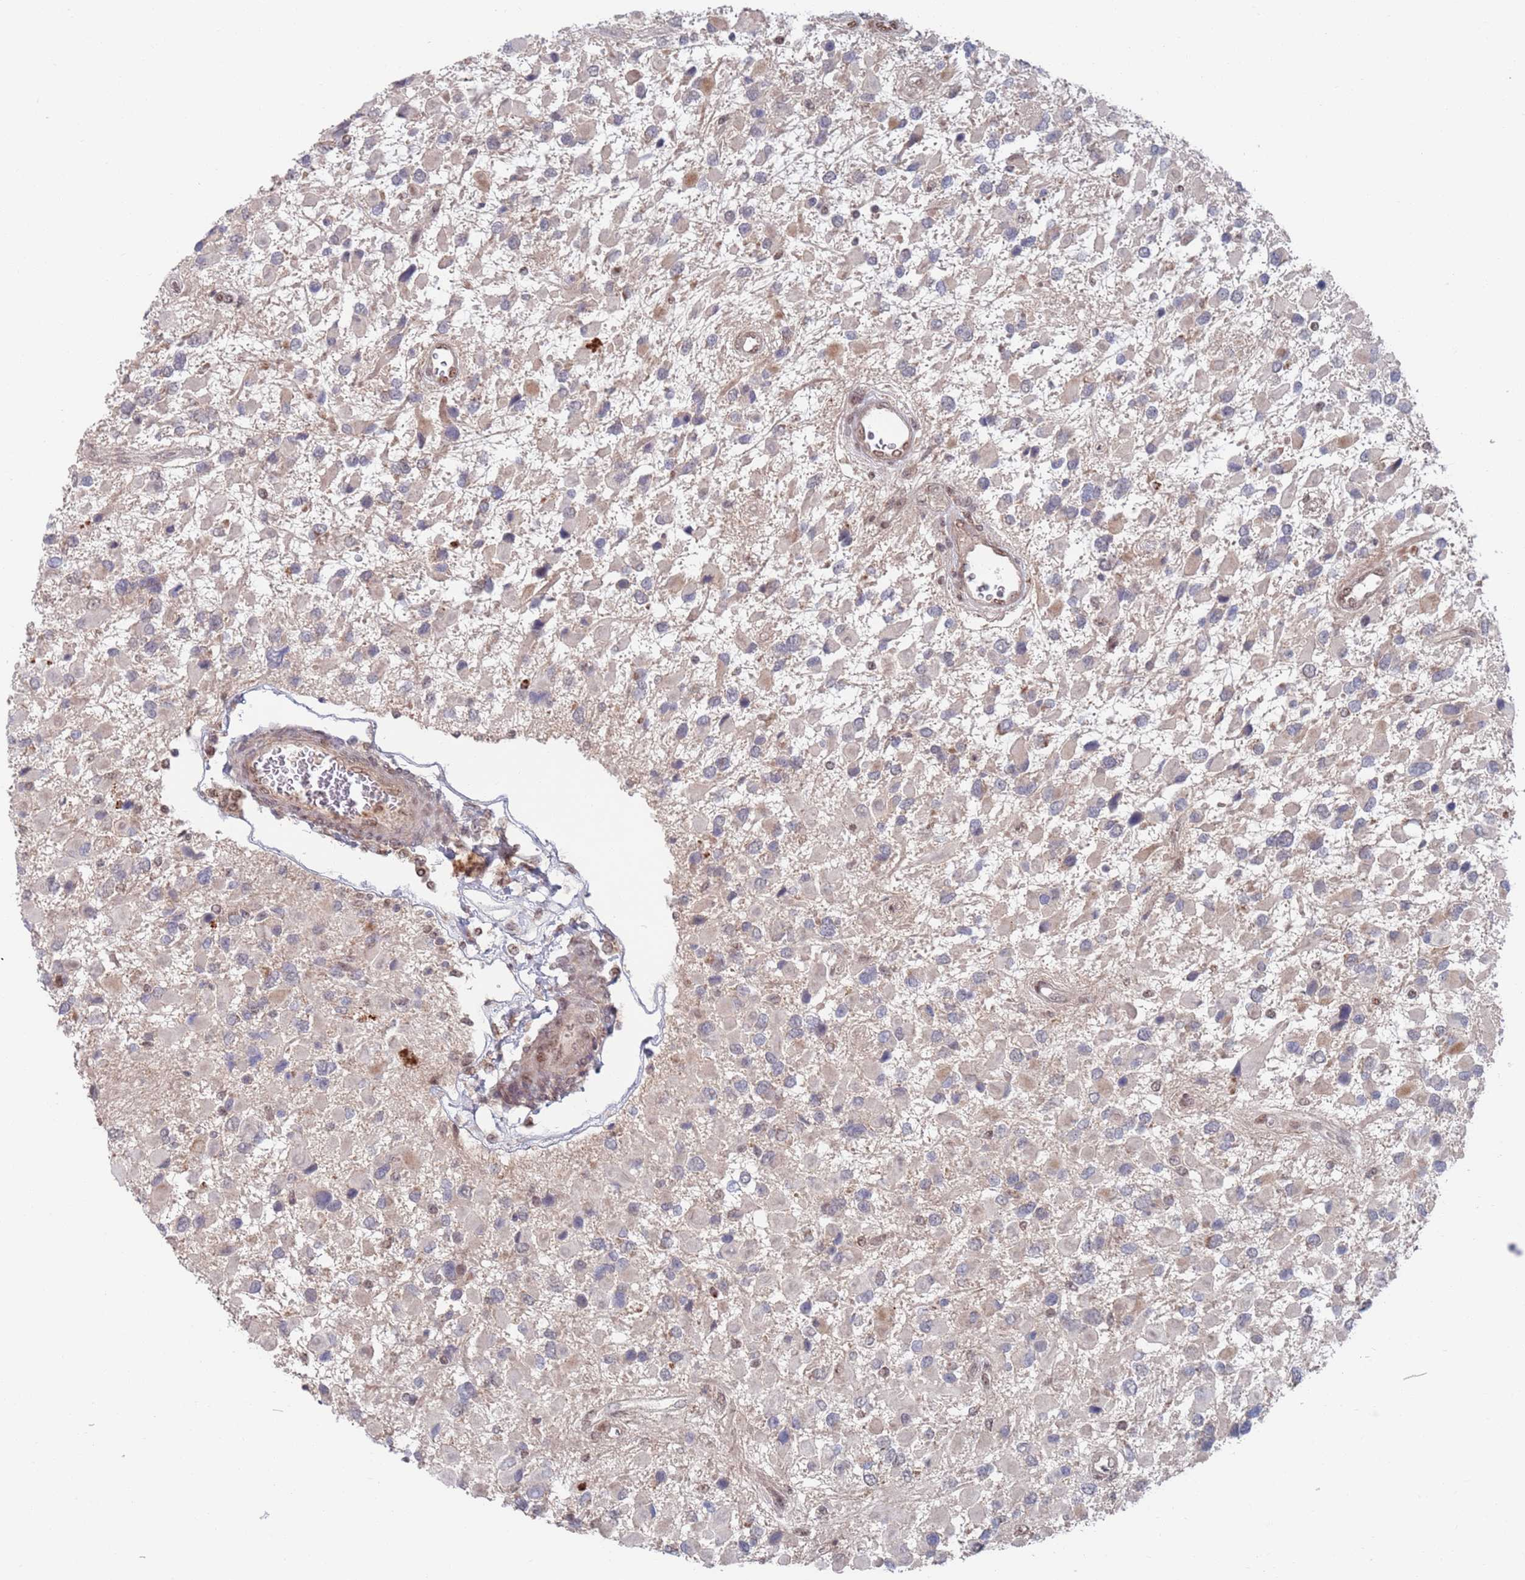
{"staining": {"intensity": "negative", "quantity": "none", "location": "none"}, "tissue": "glioma", "cell_type": "Tumor cells", "image_type": "cancer", "snomed": [{"axis": "morphology", "description": "Glioma, malignant, High grade"}, {"axis": "topography", "description": "Brain"}], "caption": "Malignant glioma (high-grade) was stained to show a protein in brown. There is no significant positivity in tumor cells.", "gene": "RPP25", "patient": {"sex": "male", "age": 53}}